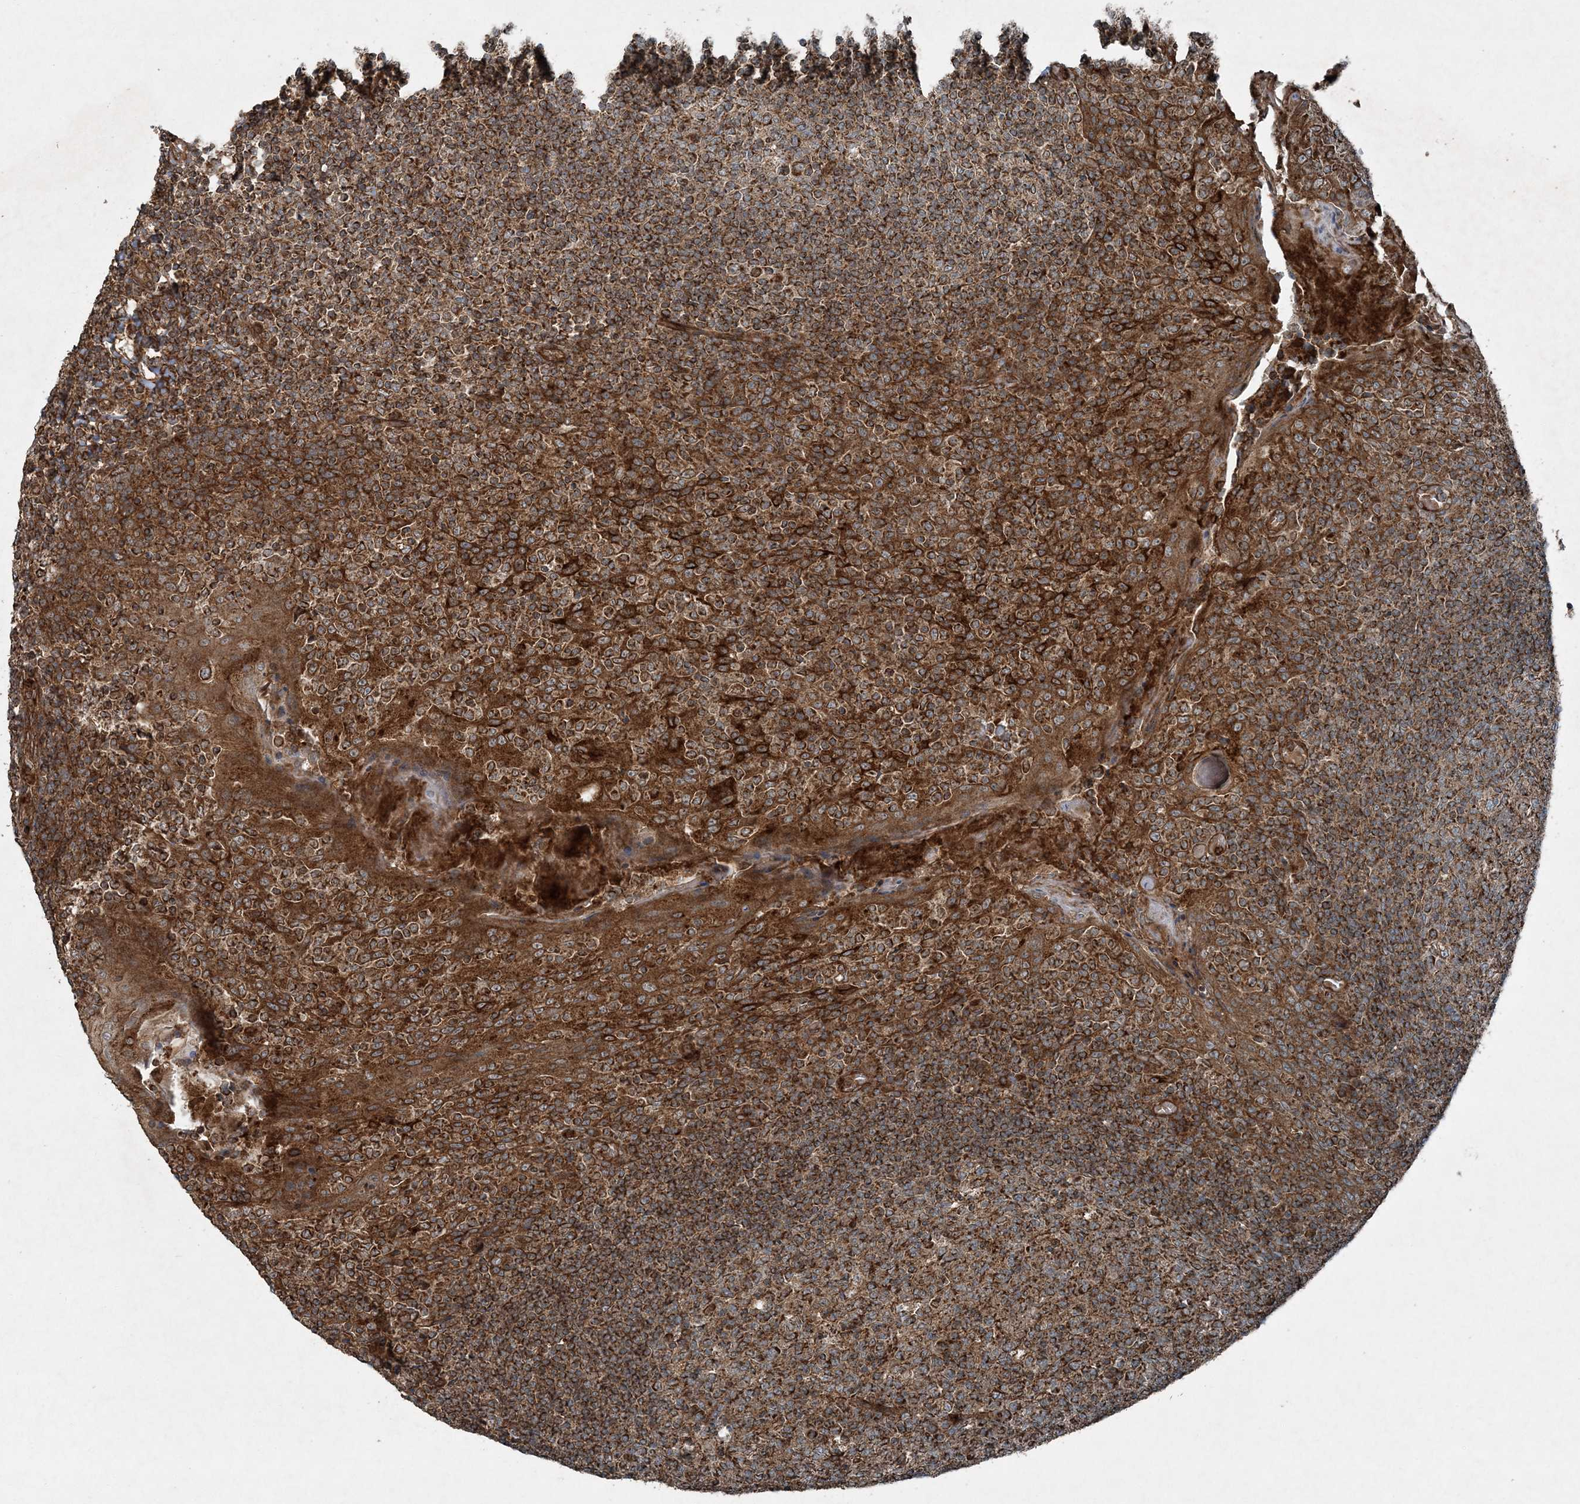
{"staining": {"intensity": "strong", "quantity": ">75%", "location": "cytoplasmic/membranous"}, "tissue": "tonsil", "cell_type": "Germinal center cells", "image_type": "normal", "snomed": [{"axis": "morphology", "description": "Normal tissue, NOS"}, {"axis": "topography", "description": "Tonsil"}], "caption": "Tonsil stained with IHC displays strong cytoplasmic/membranous positivity in approximately >75% of germinal center cells.", "gene": "COPS7B", "patient": {"sex": "female", "age": 19}}